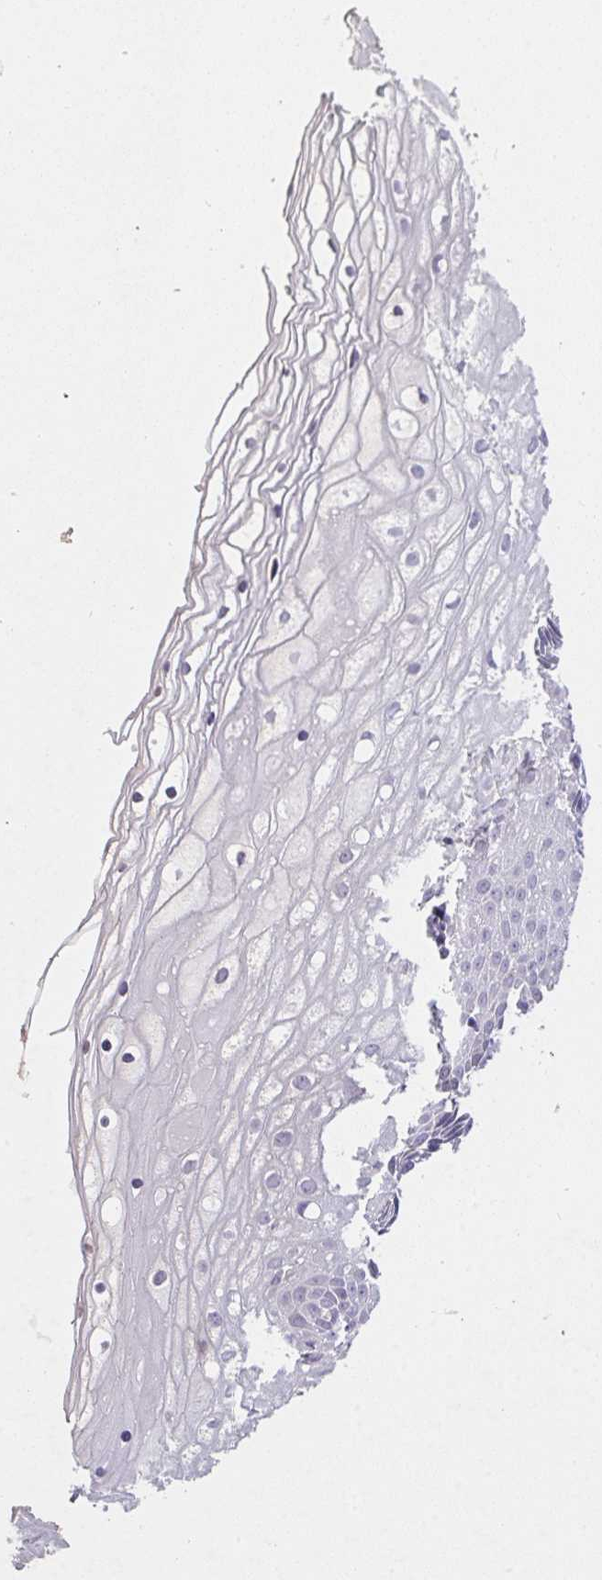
{"staining": {"intensity": "negative", "quantity": "none", "location": "none"}, "tissue": "cervix", "cell_type": "Glandular cells", "image_type": "normal", "snomed": [{"axis": "morphology", "description": "Normal tissue, NOS"}, {"axis": "topography", "description": "Cervix"}], "caption": "Immunohistochemistry photomicrograph of benign cervix: human cervix stained with DAB (3,3'-diaminobenzidine) shows no significant protein staining in glandular cells.", "gene": "TMEM219", "patient": {"sex": "female", "age": 36}}